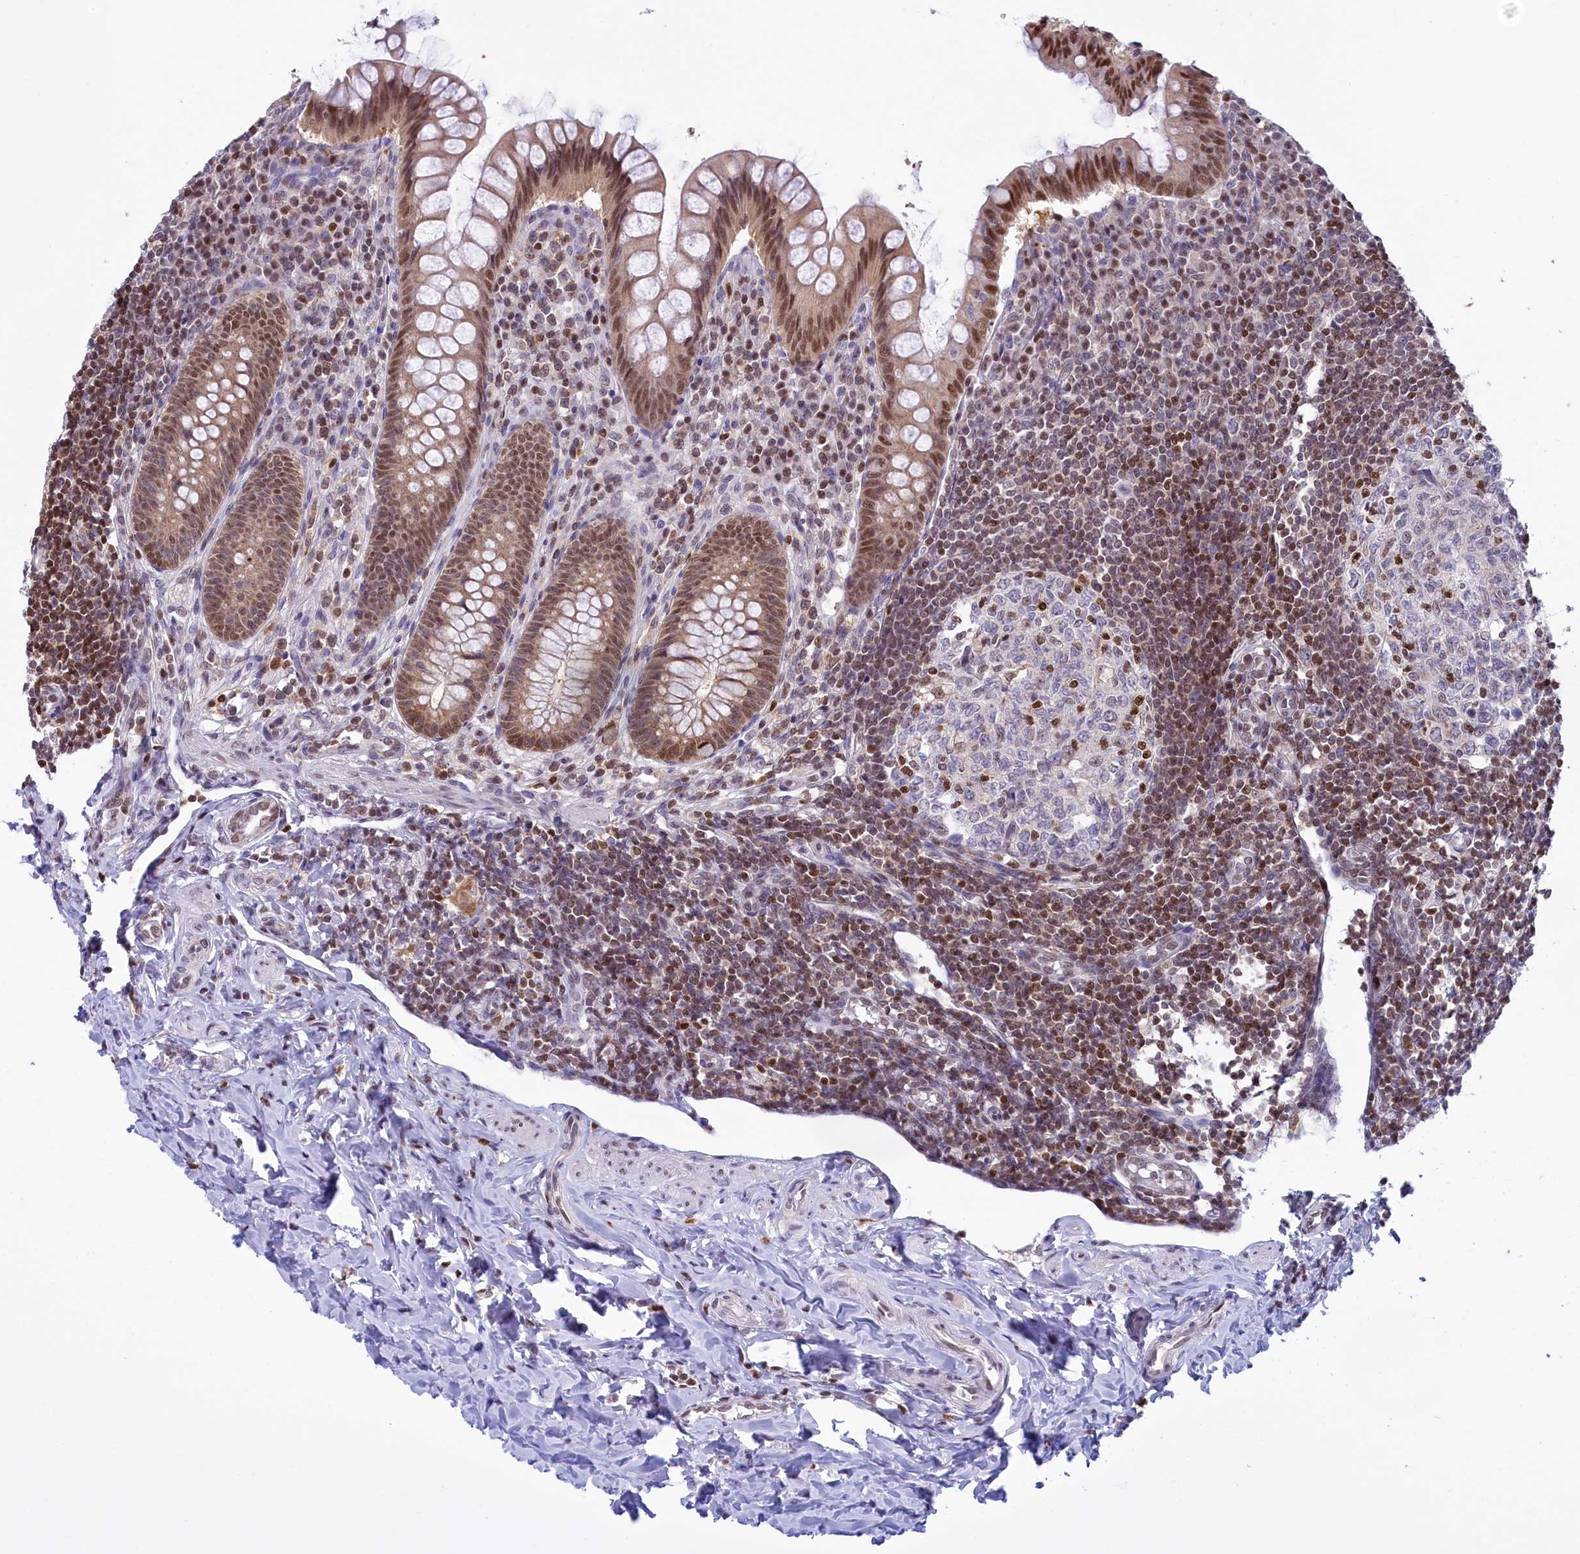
{"staining": {"intensity": "moderate", "quantity": ">75%", "location": "nuclear"}, "tissue": "appendix", "cell_type": "Glandular cells", "image_type": "normal", "snomed": [{"axis": "morphology", "description": "Normal tissue, NOS"}, {"axis": "topography", "description": "Appendix"}], "caption": "A high-resolution photomicrograph shows immunohistochemistry (IHC) staining of normal appendix, which exhibits moderate nuclear staining in approximately >75% of glandular cells.", "gene": "IZUMO2", "patient": {"sex": "female", "age": 33}}